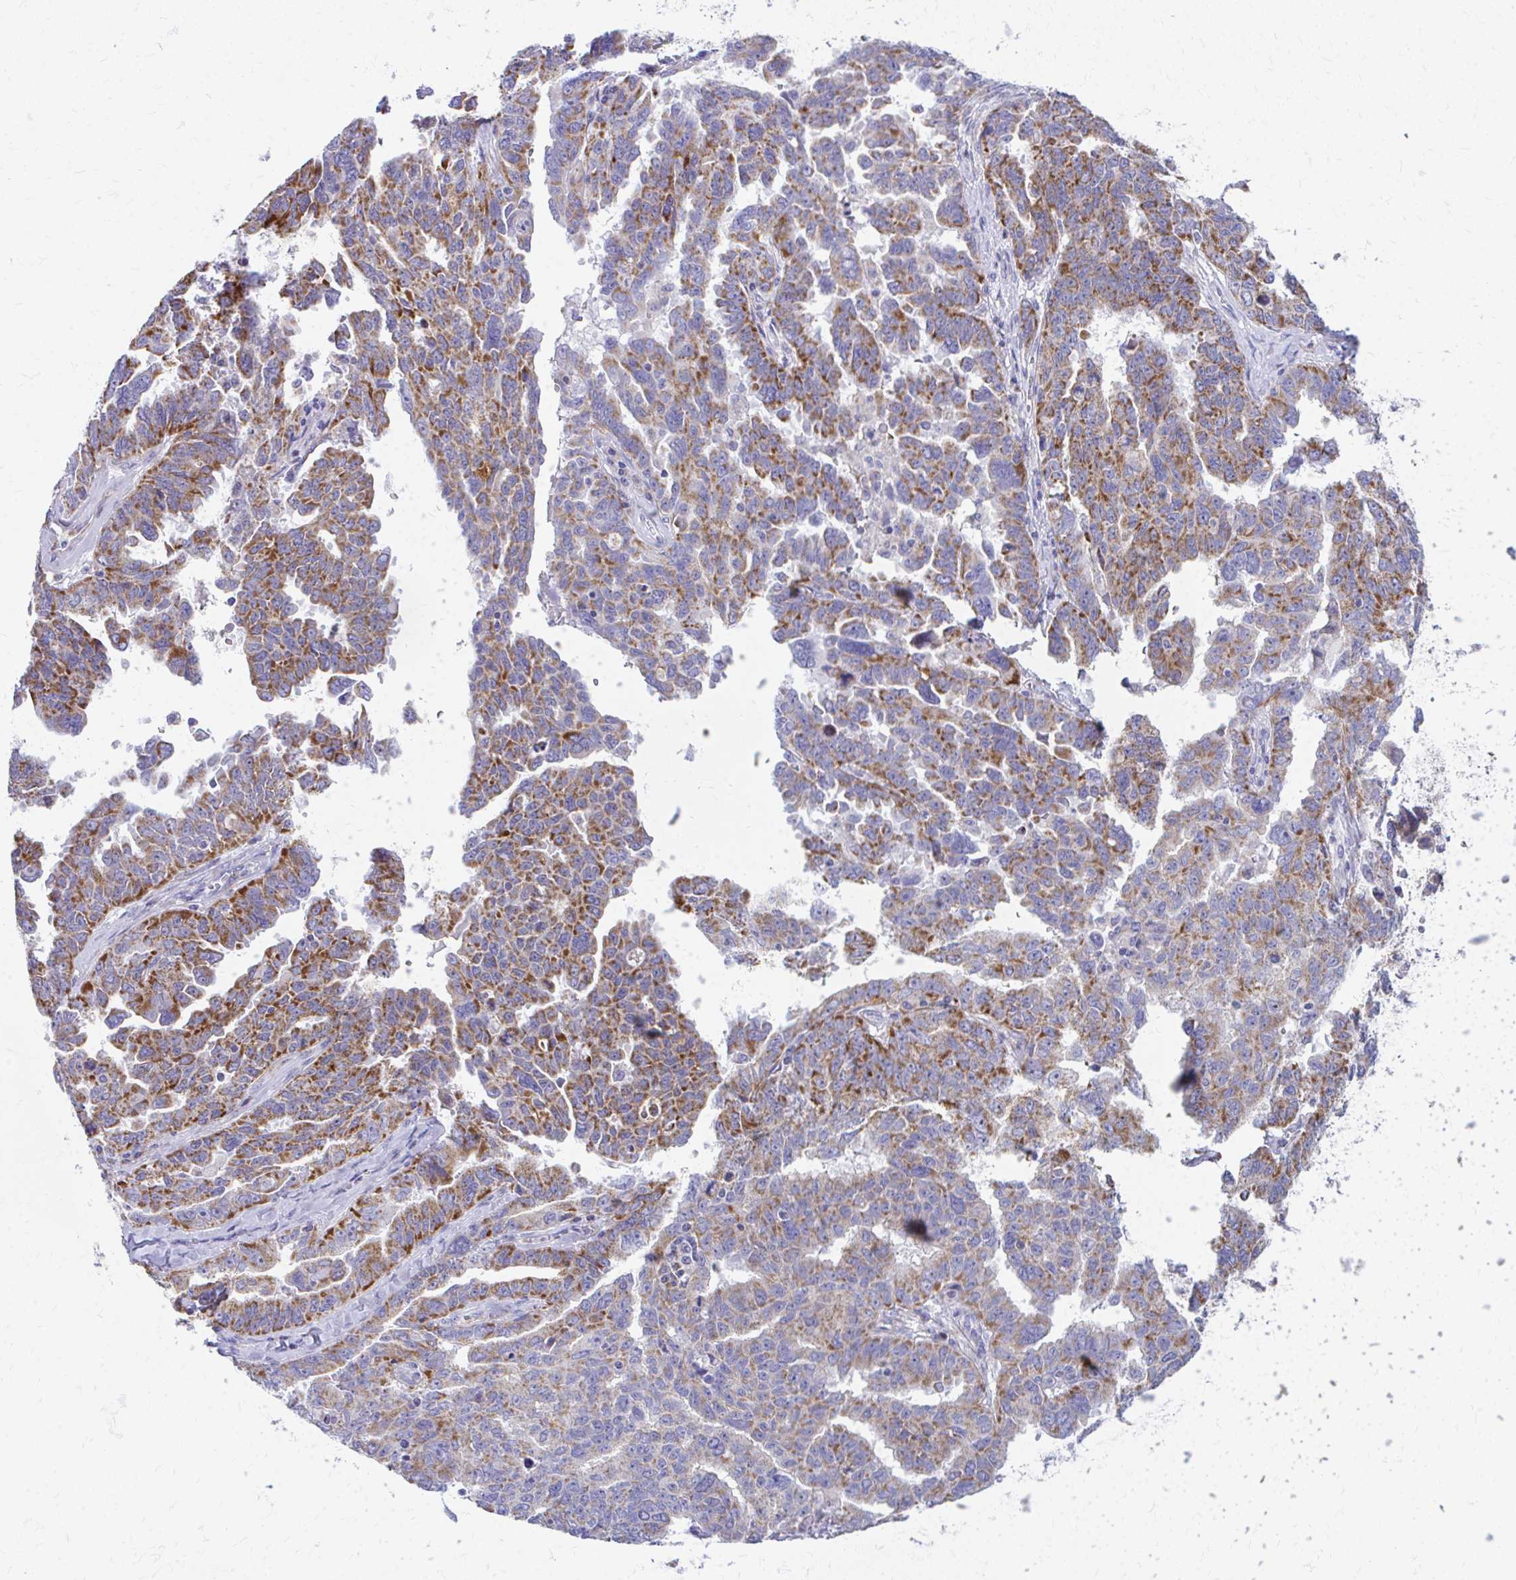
{"staining": {"intensity": "moderate", "quantity": ">75%", "location": "cytoplasmic/membranous"}, "tissue": "ovarian cancer", "cell_type": "Tumor cells", "image_type": "cancer", "snomed": [{"axis": "morphology", "description": "Adenocarcinoma, NOS"}, {"axis": "morphology", "description": "Carcinoma, endometroid"}, {"axis": "topography", "description": "Ovary"}], "caption": "Immunohistochemical staining of adenocarcinoma (ovarian) reveals moderate cytoplasmic/membranous protein expression in about >75% of tumor cells.", "gene": "MRPL19", "patient": {"sex": "female", "age": 72}}